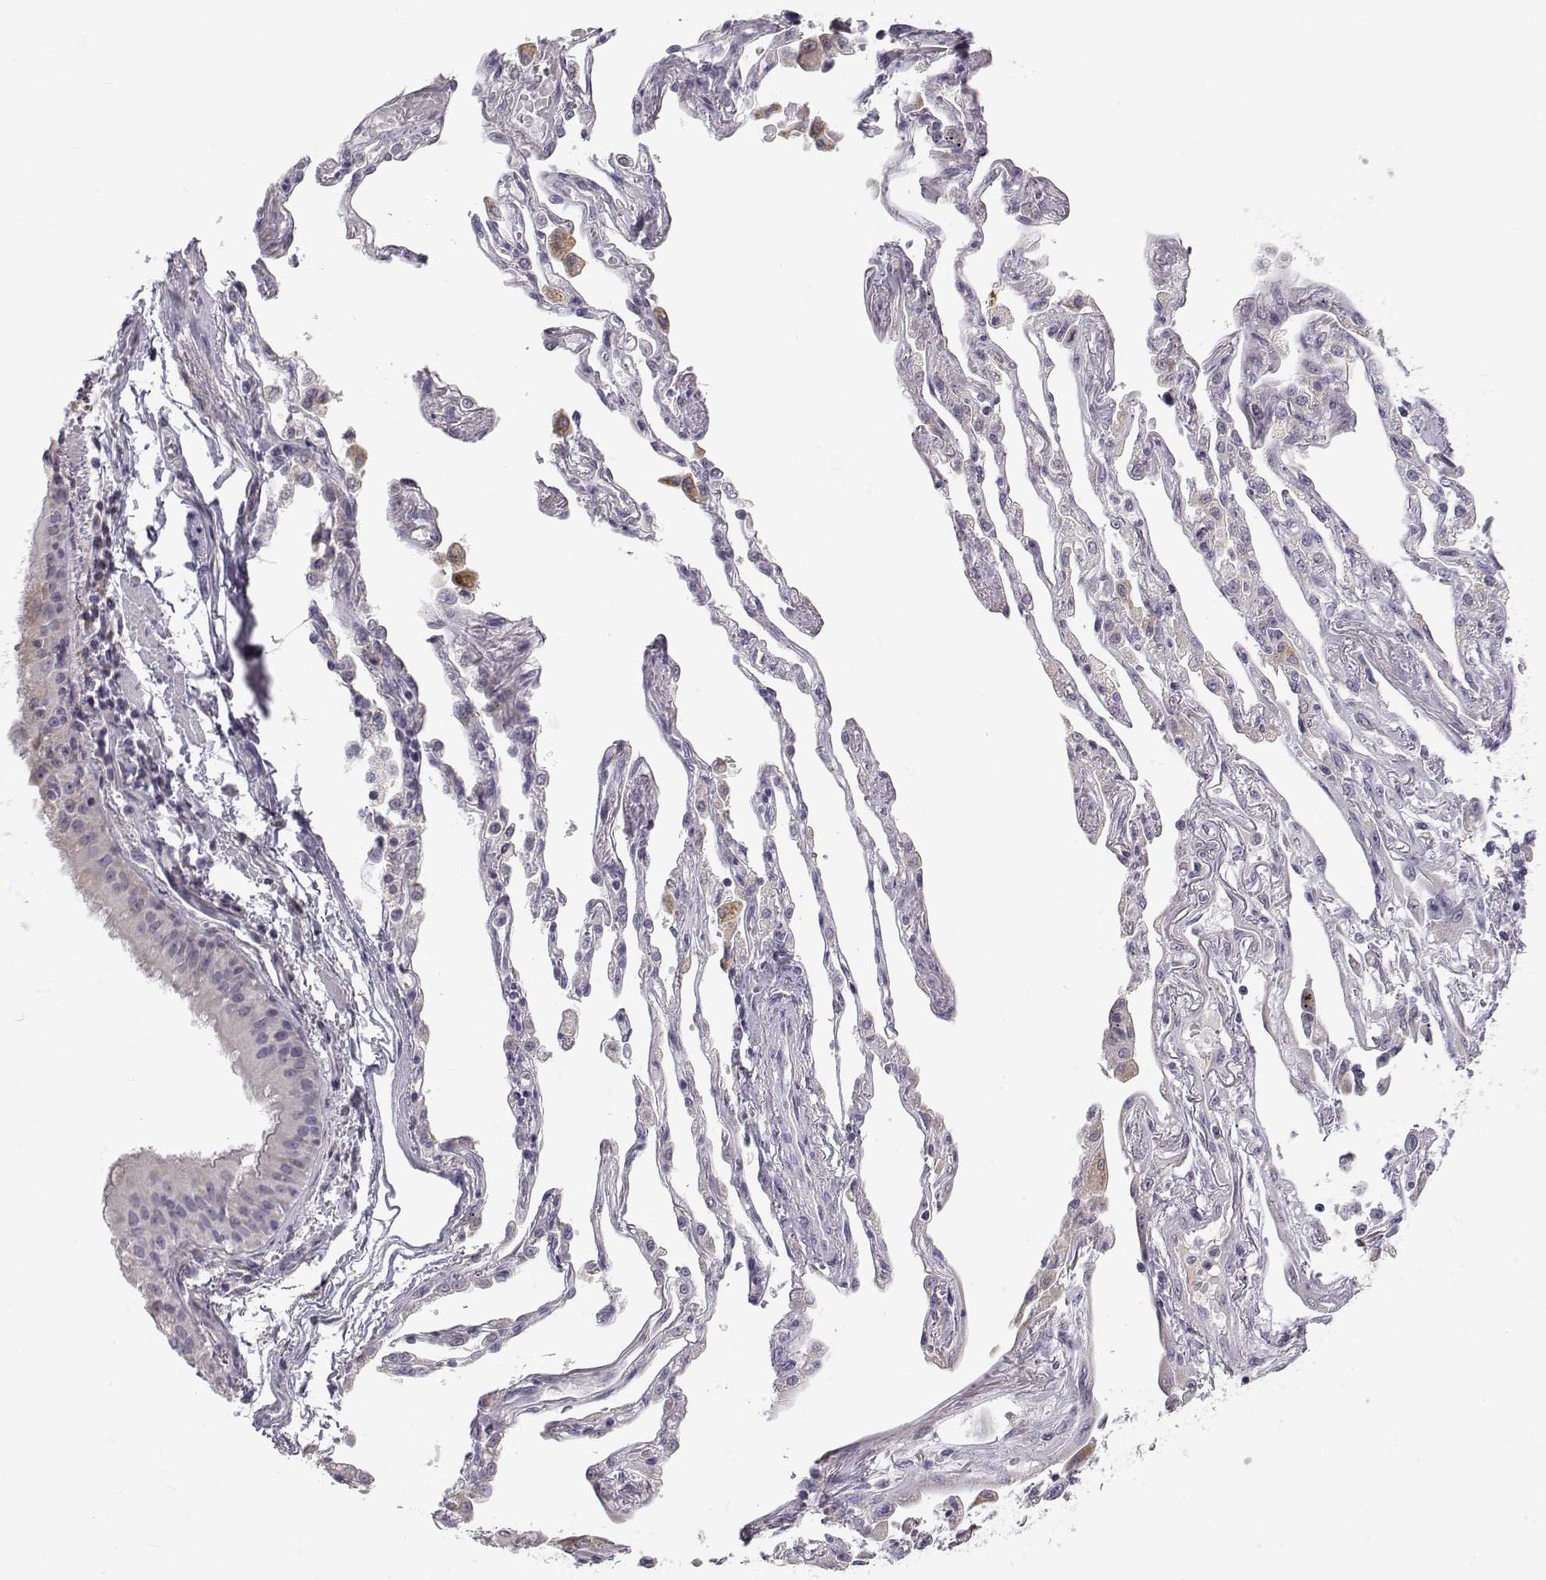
{"staining": {"intensity": "weak", "quantity": "<25%", "location": "cytoplasmic/membranous"}, "tissue": "lung cancer", "cell_type": "Tumor cells", "image_type": "cancer", "snomed": [{"axis": "morphology", "description": "Squamous cell carcinoma, NOS"}, {"axis": "topography", "description": "Lung"}], "caption": "Image shows no significant protein positivity in tumor cells of lung cancer (squamous cell carcinoma).", "gene": "ACSL6", "patient": {"sex": "male", "age": 73}}